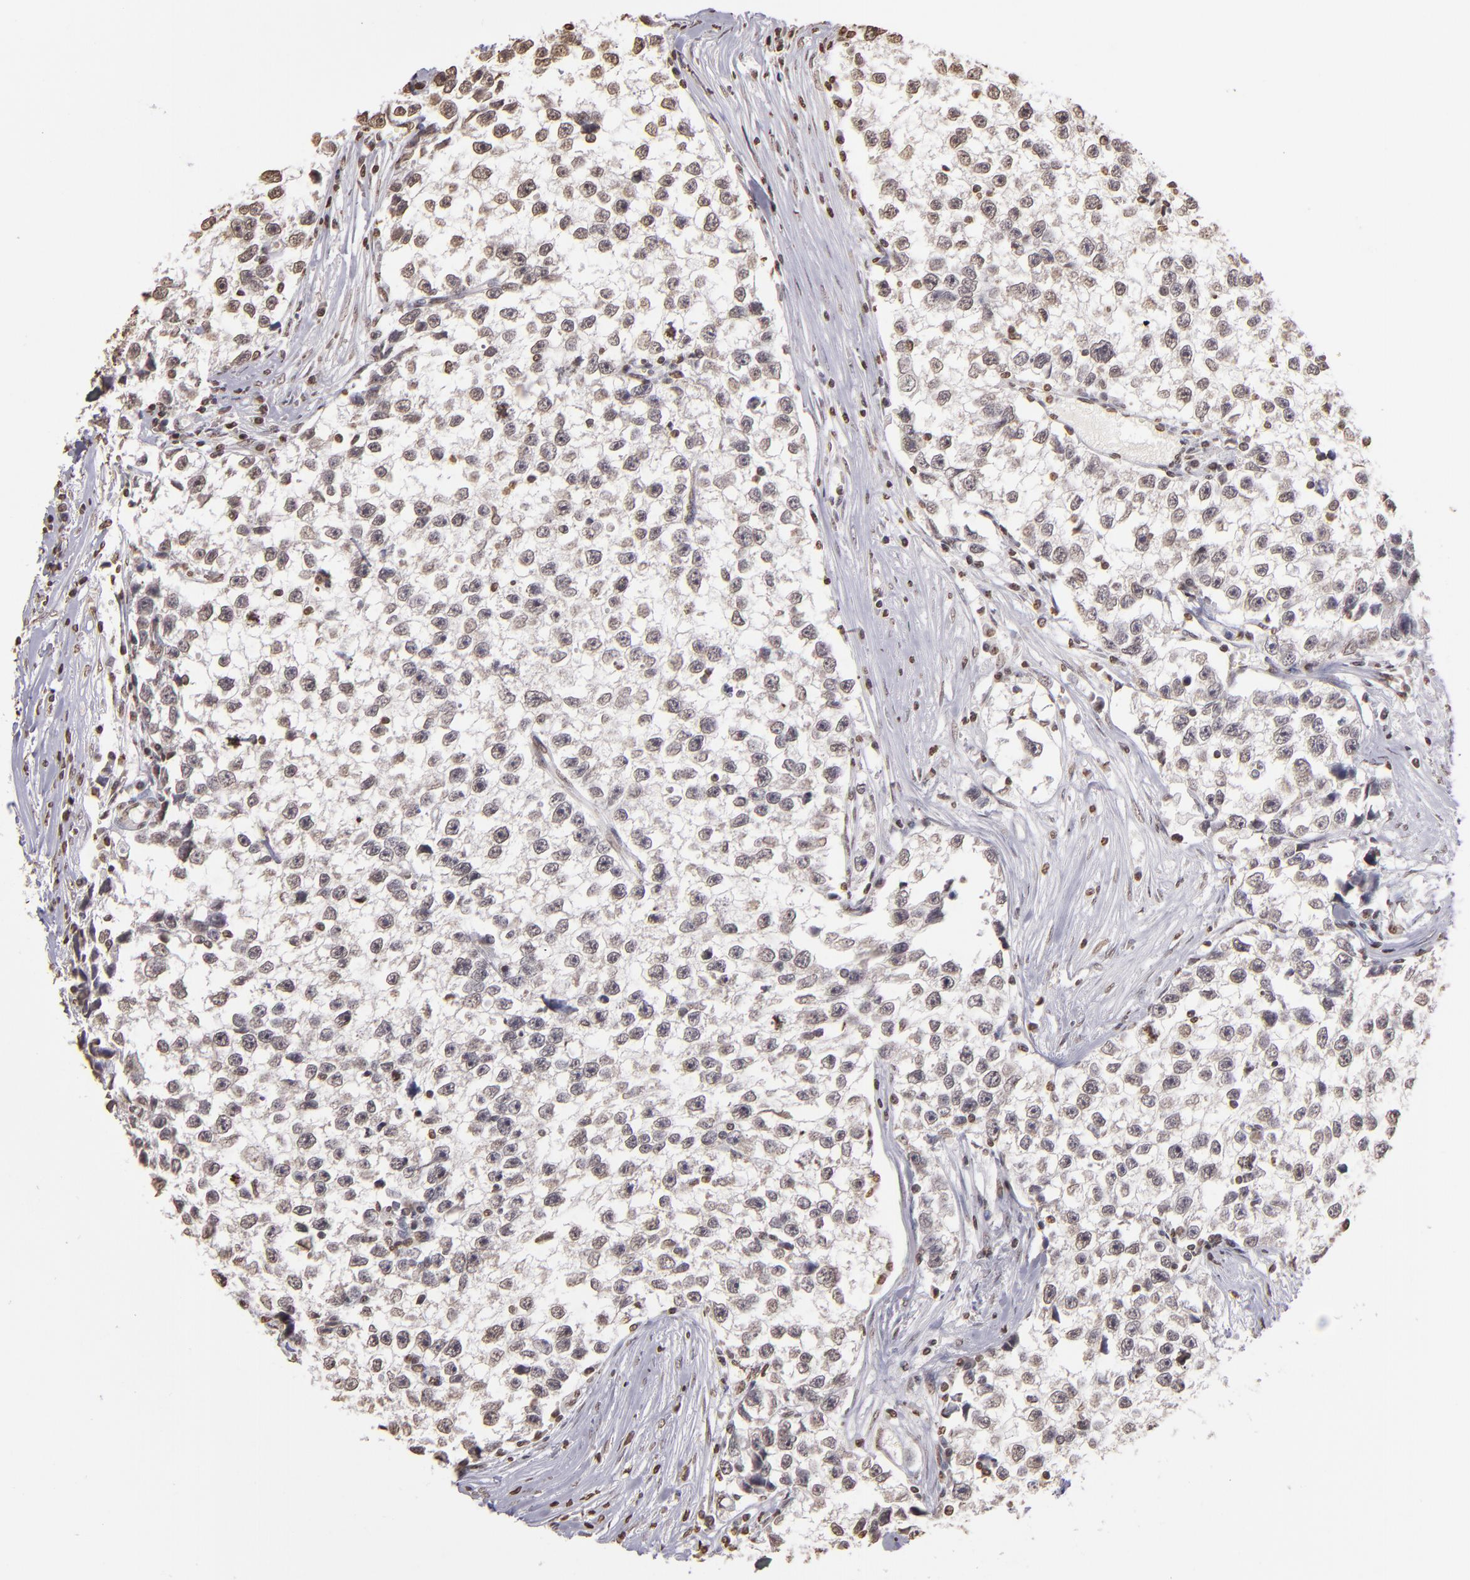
{"staining": {"intensity": "weak", "quantity": "<25%", "location": "nuclear"}, "tissue": "testis cancer", "cell_type": "Tumor cells", "image_type": "cancer", "snomed": [{"axis": "morphology", "description": "Seminoma, NOS"}, {"axis": "morphology", "description": "Carcinoma, Embryonal, NOS"}, {"axis": "topography", "description": "Testis"}], "caption": "IHC photomicrograph of neoplastic tissue: human seminoma (testis) stained with DAB (3,3'-diaminobenzidine) displays no significant protein positivity in tumor cells.", "gene": "LBX1", "patient": {"sex": "male", "age": 30}}